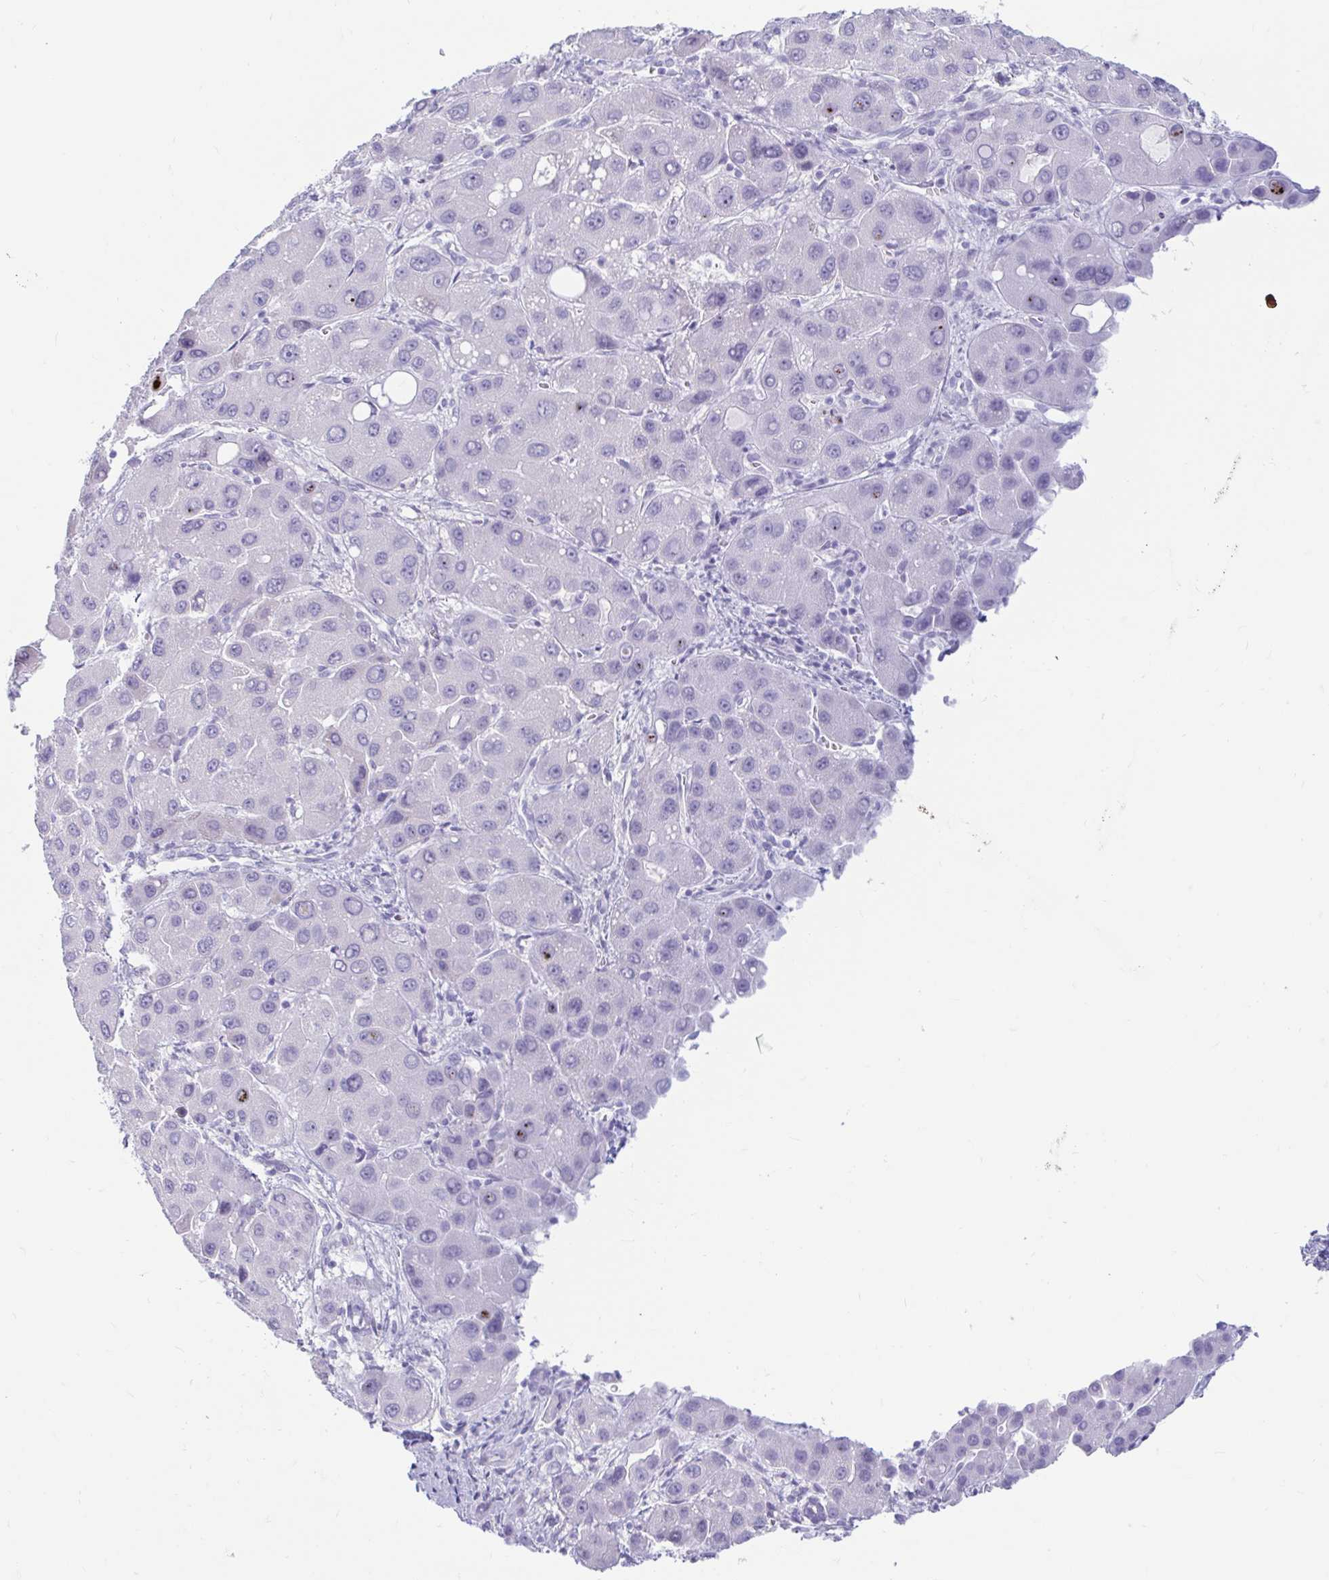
{"staining": {"intensity": "negative", "quantity": "none", "location": "none"}, "tissue": "liver cancer", "cell_type": "Tumor cells", "image_type": "cancer", "snomed": [{"axis": "morphology", "description": "Carcinoma, Hepatocellular, NOS"}, {"axis": "topography", "description": "Liver"}], "caption": "The photomicrograph exhibits no significant expression in tumor cells of hepatocellular carcinoma (liver).", "gene": "ERICH6", "patient": {"sex": "male", "age": 55}}